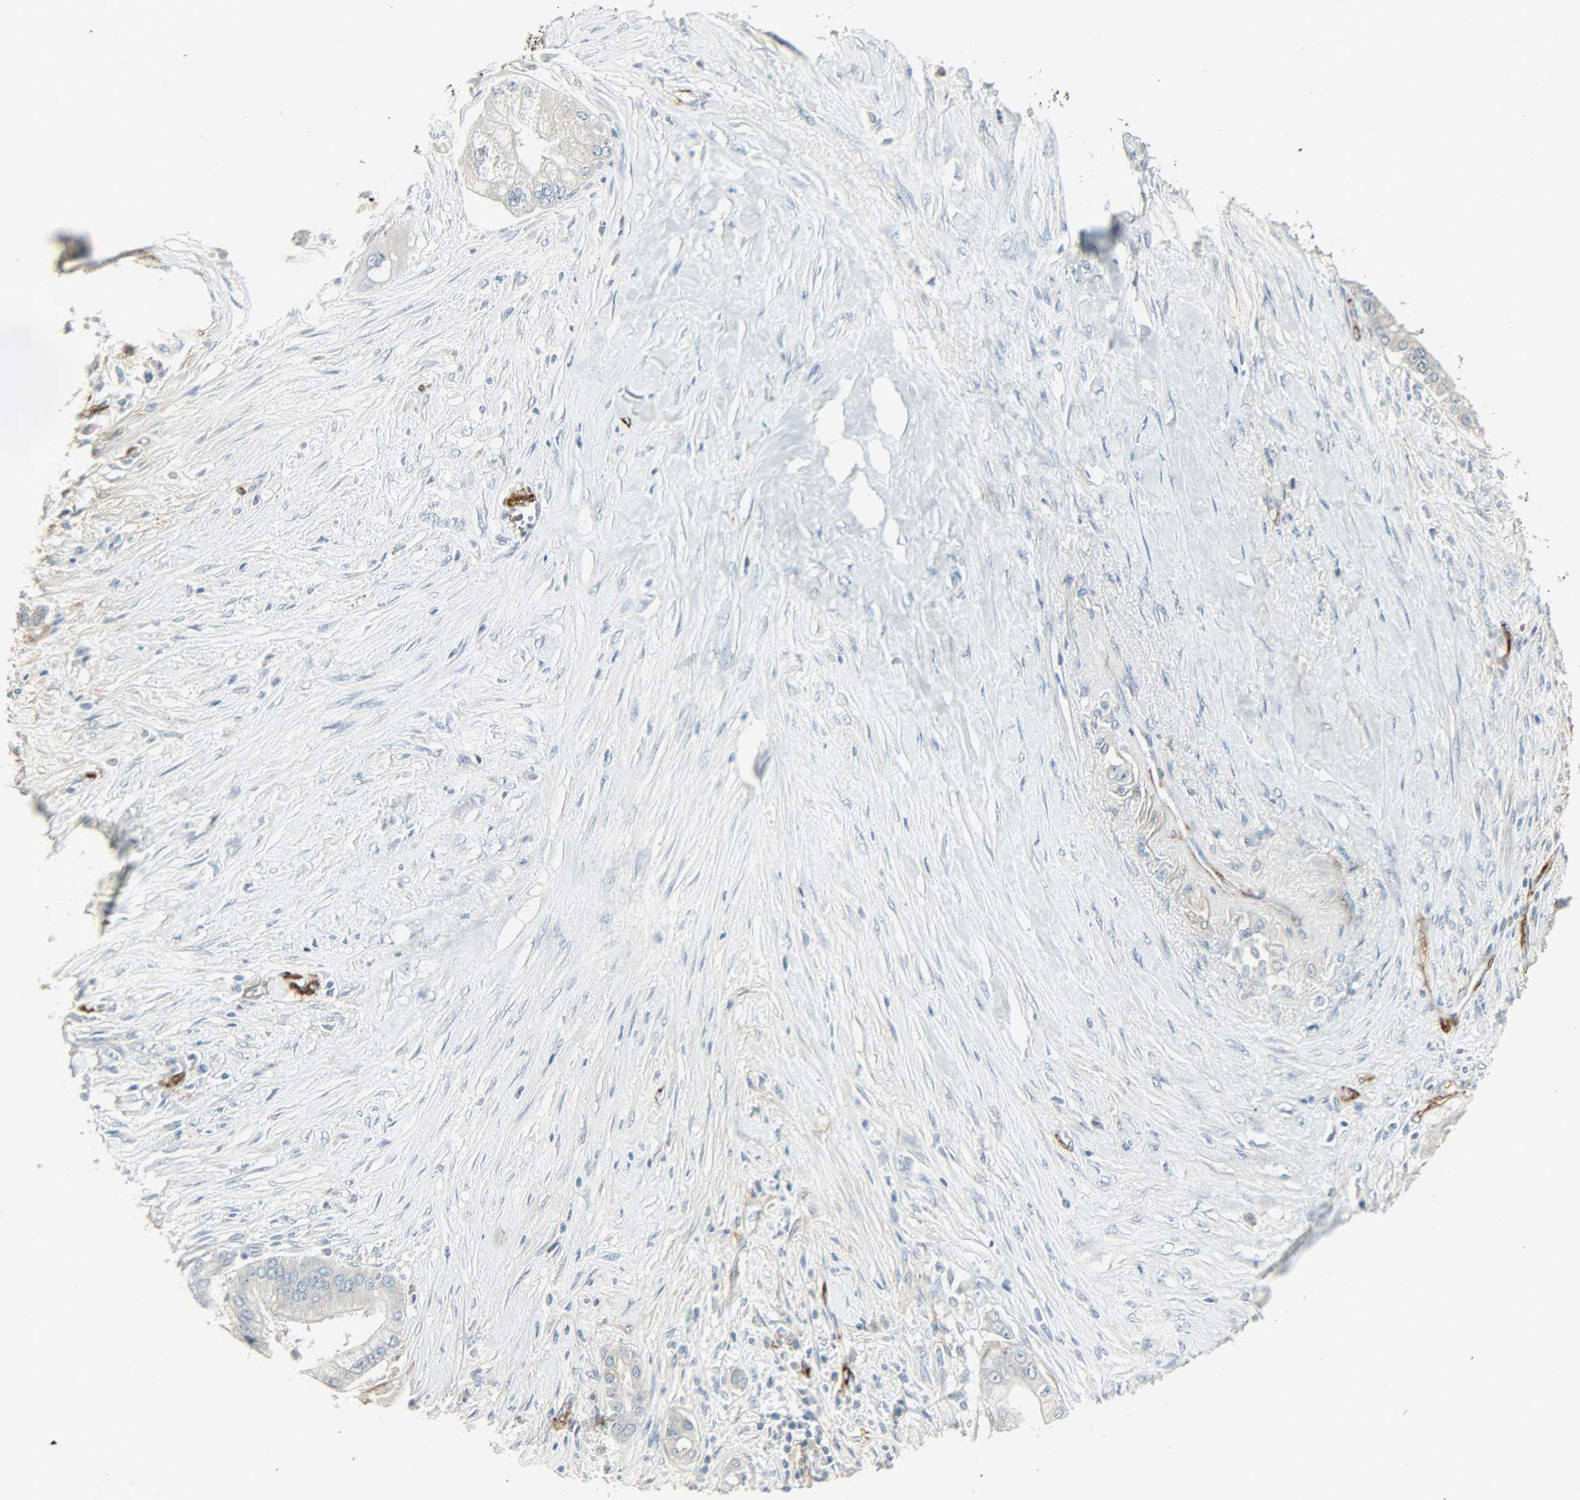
{"staining": {"intensity": "weak", "quantity": "<25%", "location": "cytoplasmic/membranous"}, "tissue": "pancreatic cancer", "cell_type": "Tumor cells", "image_type": "cancer", "snomed": [{"axis": "morphology", "description": "Adenocarcinoma, NOS"}, {"axis": "topography", "description": "Pancreas"}], "caption": "DAB immunohistochemical staining of human pancreatic cancer (adenocarcinoma) reveals no significant staining in tumor cells.", "gene": "ENPEP", "patient": {"sex": "male", "age": 59}}